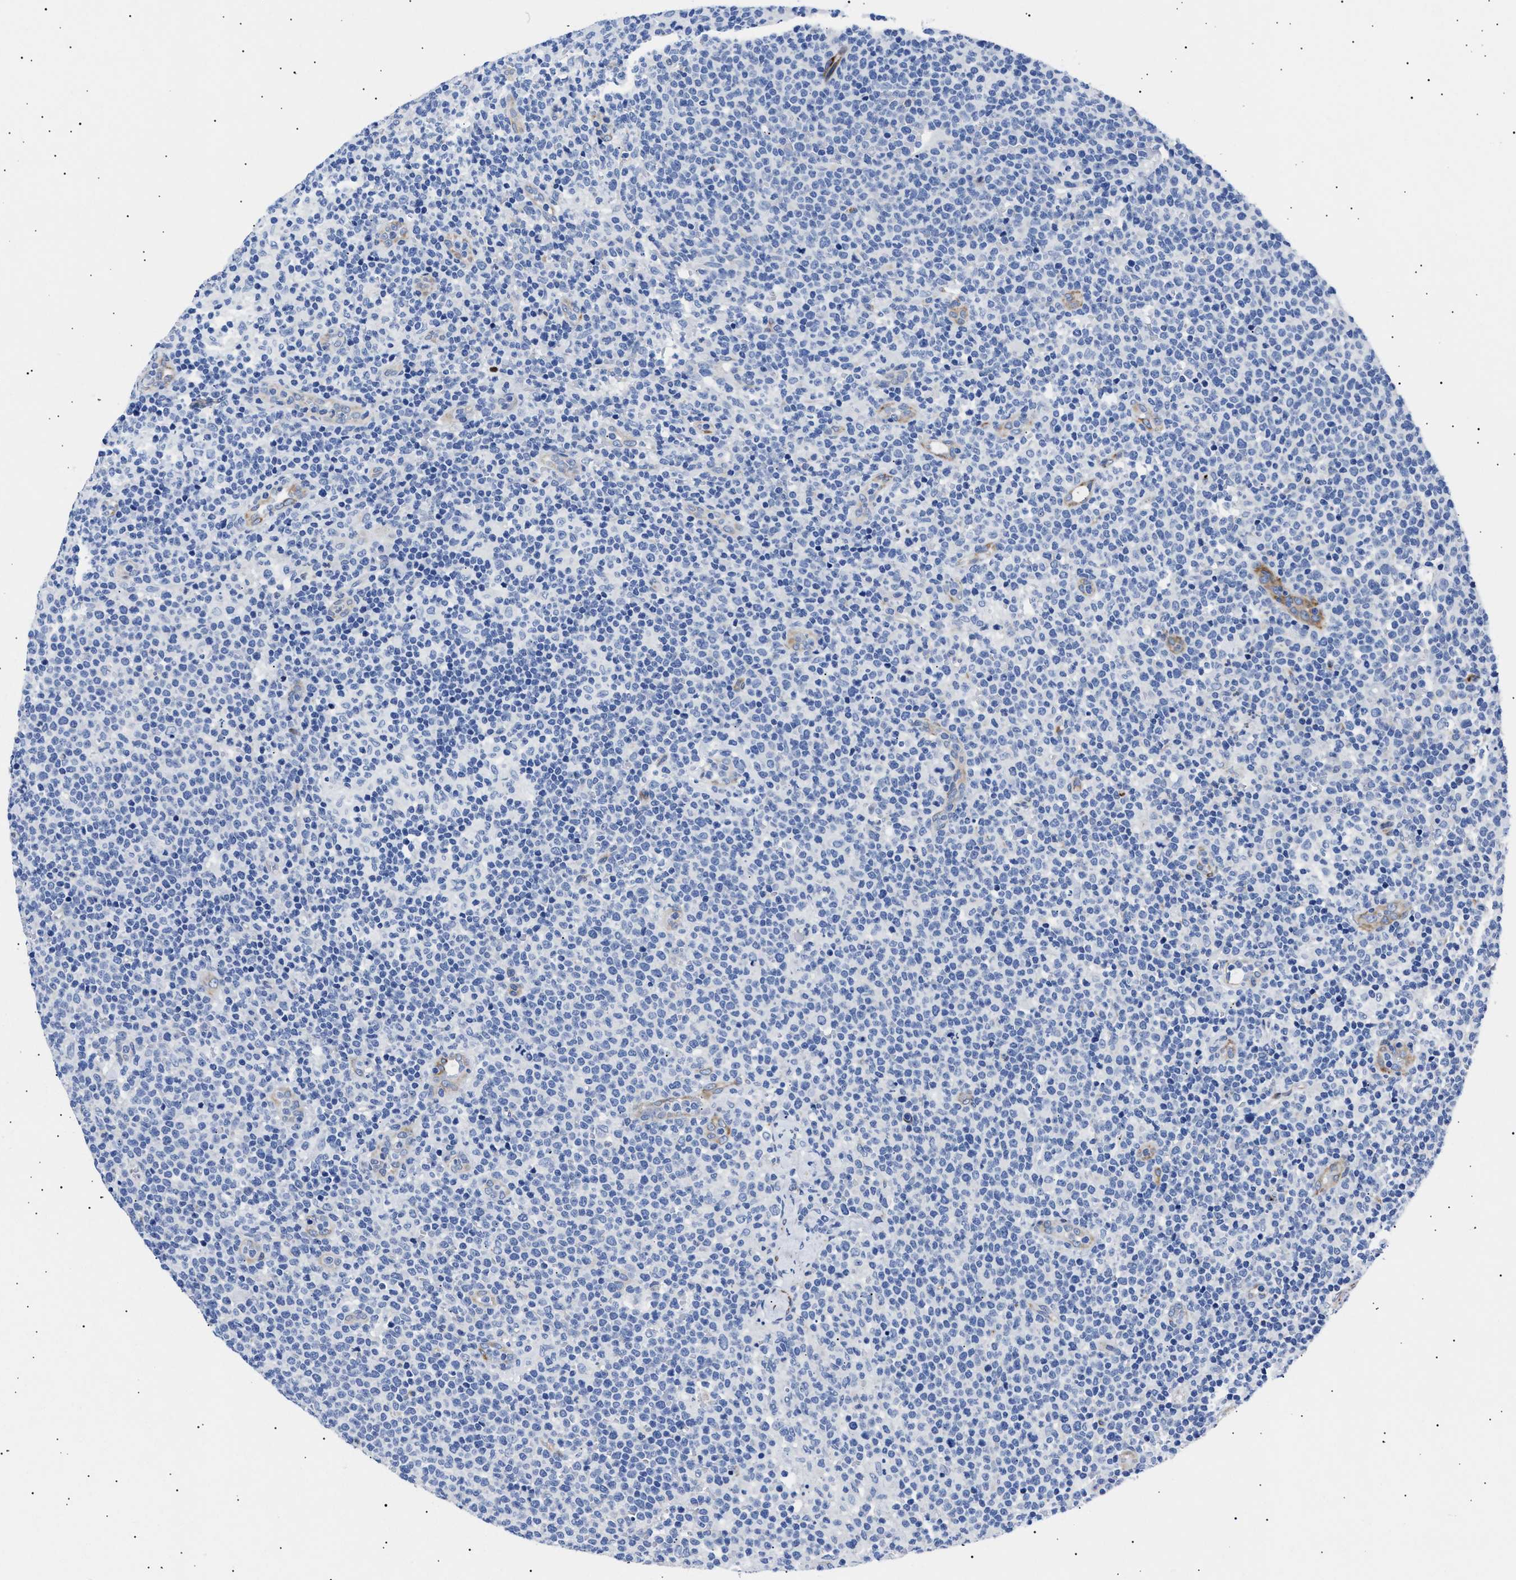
{"staining": {"intensity": "negative", "quantity": "none", "location": "none"}, "tissue": "lymphoma", "cell_type": "Tumor cells", "image_type": "cancer", "snomed": [{"axis": "morphology", "description": "Malignant lymphoma, non-Hodgkin's type, High grade"}, {"axis": "topography", "description": "Lymph node"}], "caption": "Lymphoma was stained to show a protein in brown. There is no significant positivity in tumor cells.", "gene": "HEMGN", "patient": {"sex": "male", "age": 61}}